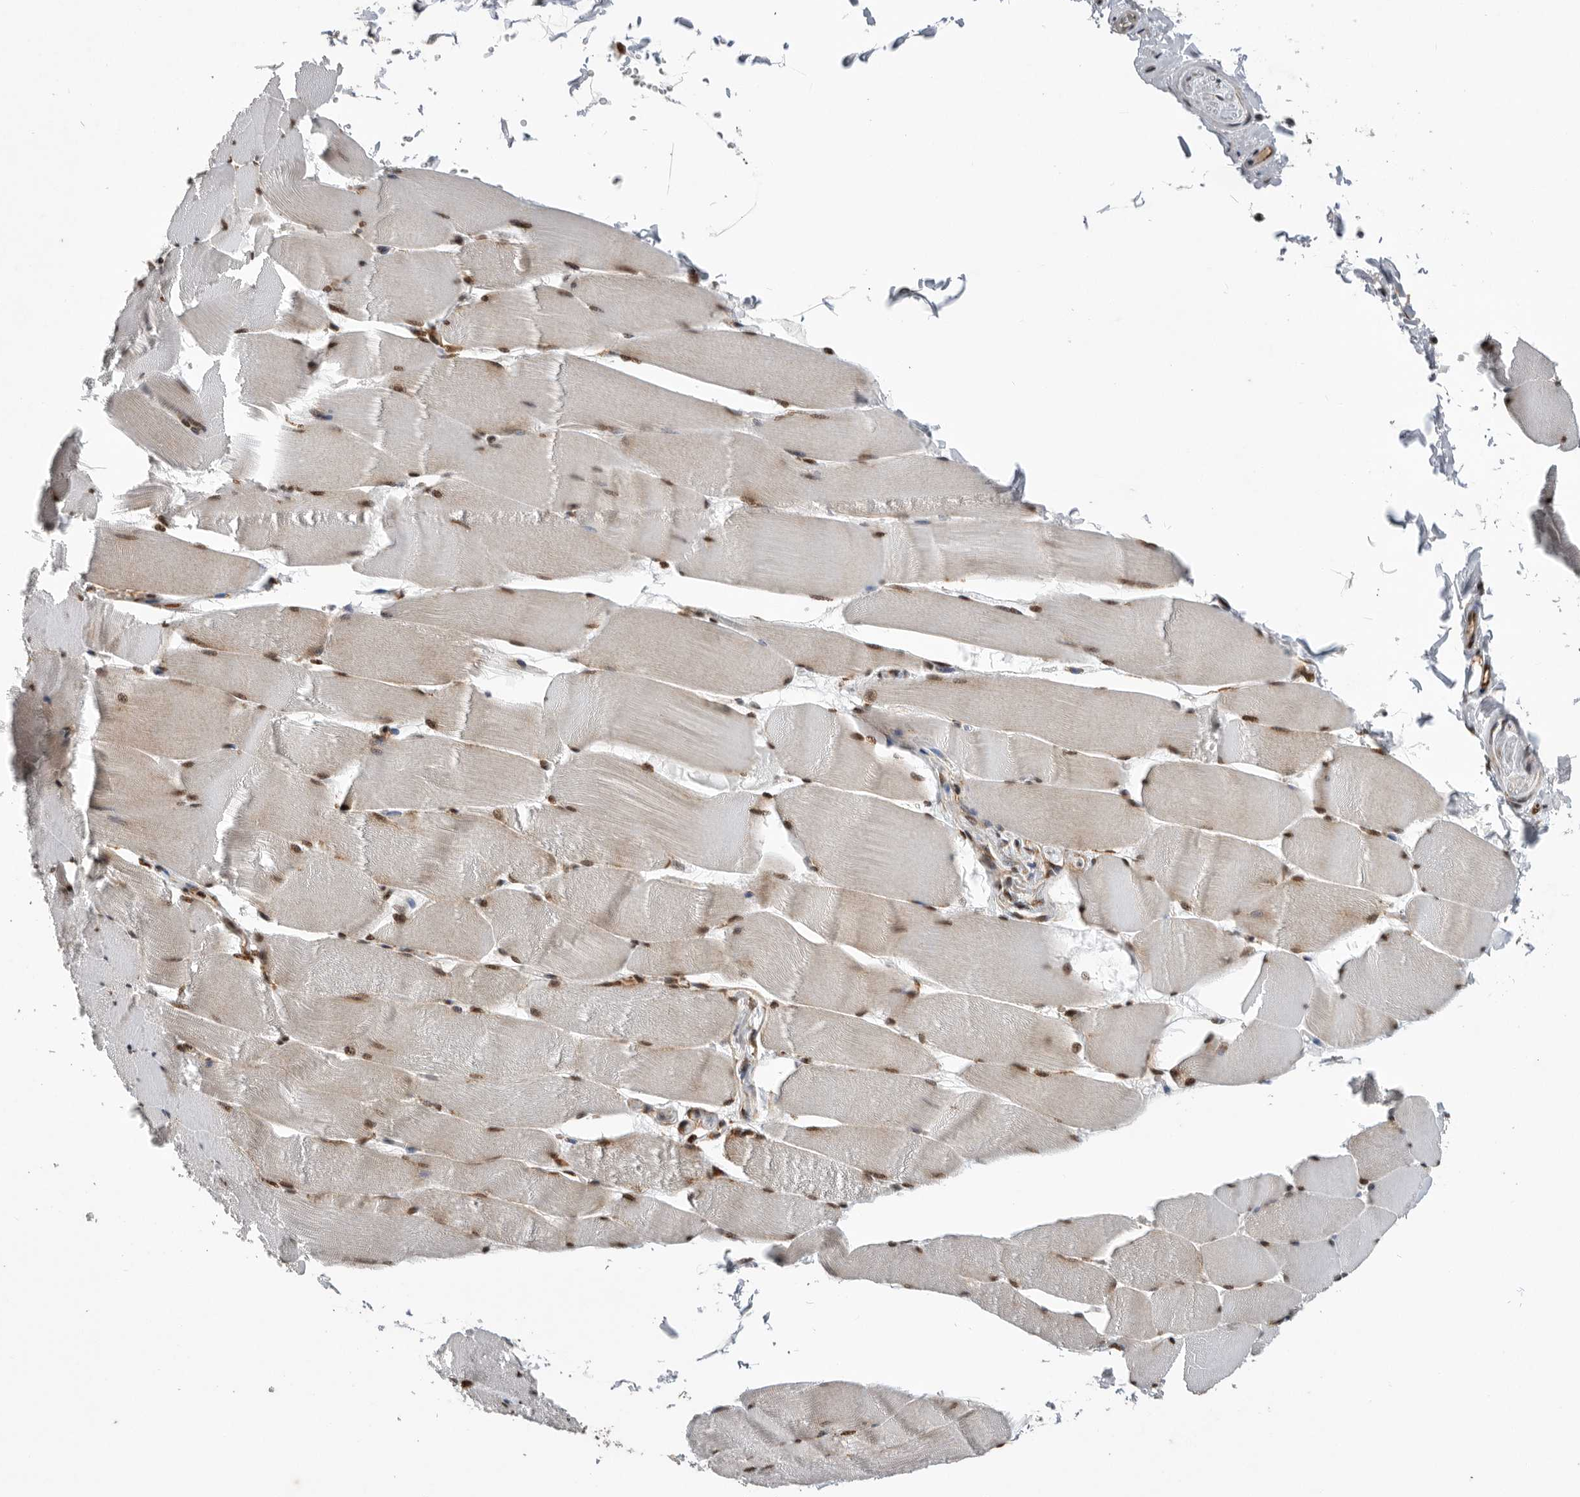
{"staining": {"intensity": "moderate", "quantity": "25%-75%", "location": "cytoplasmic/membranous,nuclear"}, "tissue": "skeletal muscle", "cell_type": "Myocytes", "image_type": "normal", "snomed": [{"axis": "morphology", "description": "Normal tissue, NOS"}, {"axis": "topography", "description": "Skeletal muscle"}], "caption": "Protein expression analysis of normal skeletal muscle reveals moderate cytoplasmic/membranous,nuclear expression in about 25%-75% of myocytes.", "gene": "FZD3", "patient": {"sex": "male", "age": 62}}